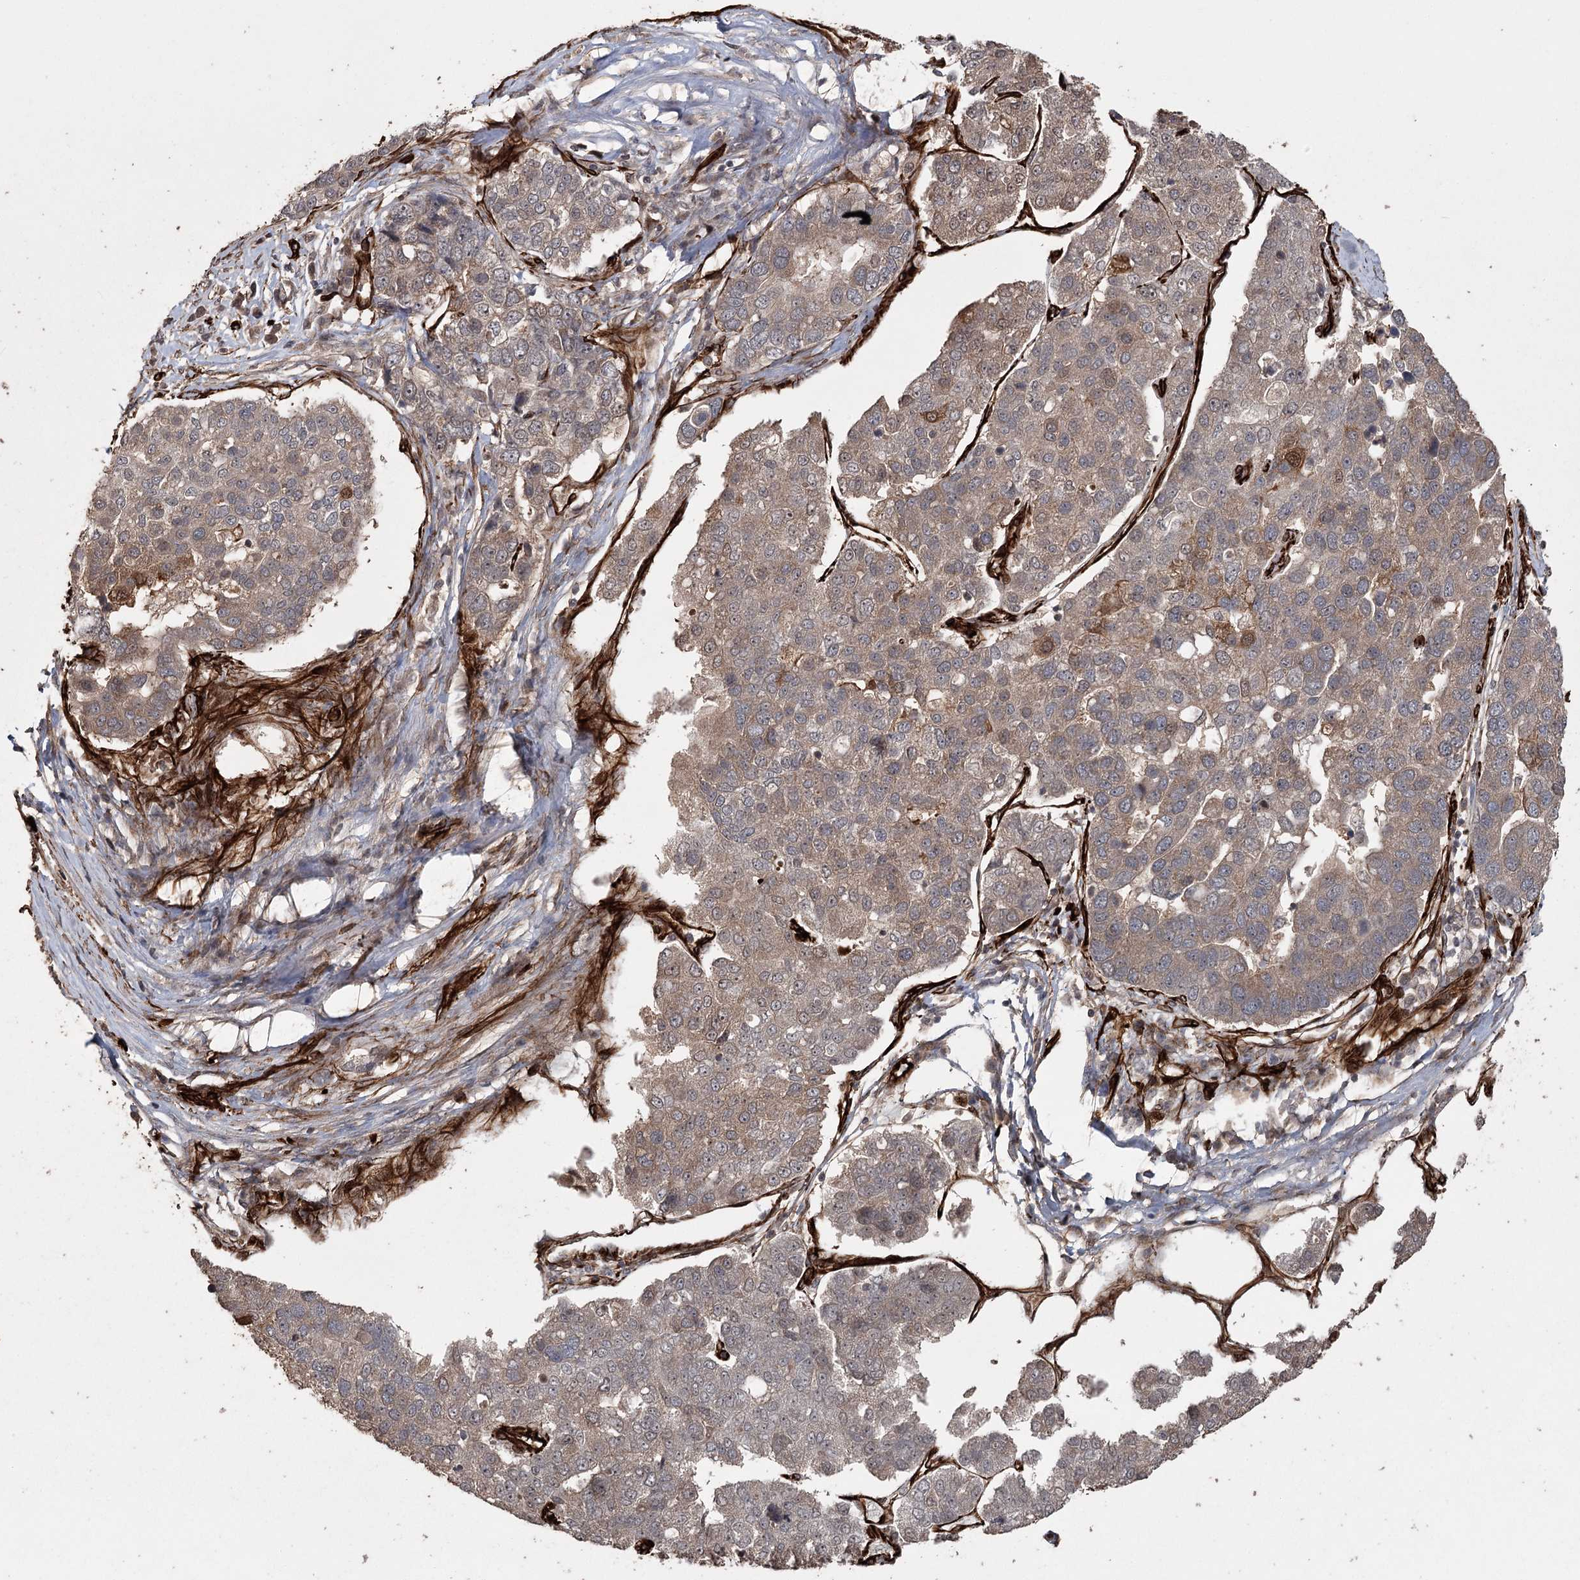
{"staining": {"intensity": "moderate", "quantity": "25%-75%", "location": "cytoplasmic/membranous"}, "tissue": "pancreatic cancer", "cell_type": "Tumor cells", "image_type": "cancer", "snomed": [{"axis": "morphology", "description": "Adenocarcinoma, NOS"}, {"axis": "topography", "description": "Pancreas"}], "caption": "Immunohistochemistry photomicrograph of neoplastic tissue: human pancreatic adenocarcinoma stained using immunohistochemistry (IHC) demonstrates medium levels of moderate protein expression localized specifically in the cytoplasmic/membranous of tumor cells, appearing as a cytoplasmic/membranous brown color.", "gene": "RPAP3", "patient": {"sex": "female", "age": 61}}